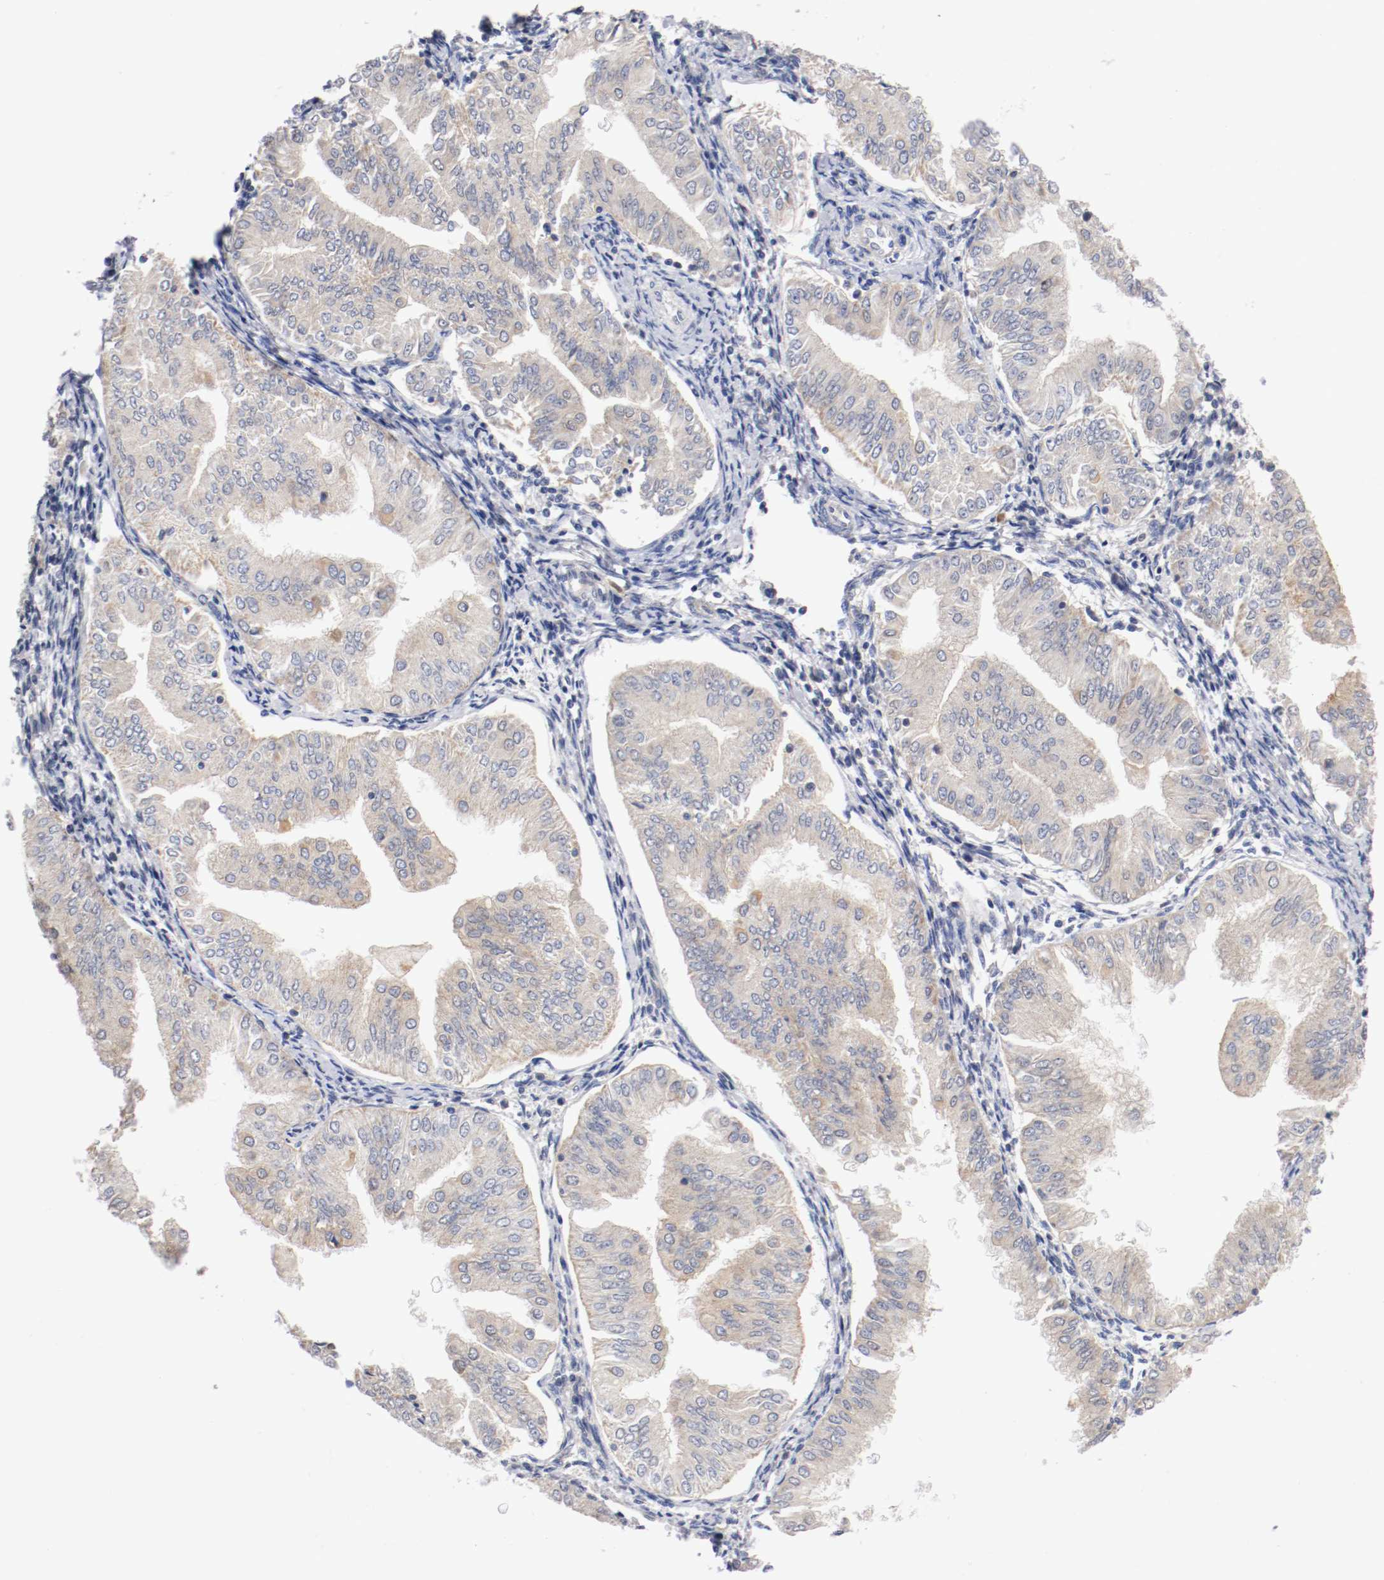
{"staining": {"intensity": "weak", "quantity": "25%-75%", "location": "cytoplasmic/membranous"}, "tissue": "endometrial cancer", "cell_type": "Tumor cells", "image_type": "cancer", "snomed": [{"axis": "morphology", "description": "Adenocarcinoma, NOS"}, {"axis": "topography", "description": "Endometrium"}], "caption": "A micrograph of endometrial cancer stained for a protein displays weak cytoplasmic/membranous brown staining in tumor cells.", "gene": "PCSK6", "patient": {"sex": "female", "age": 53}}